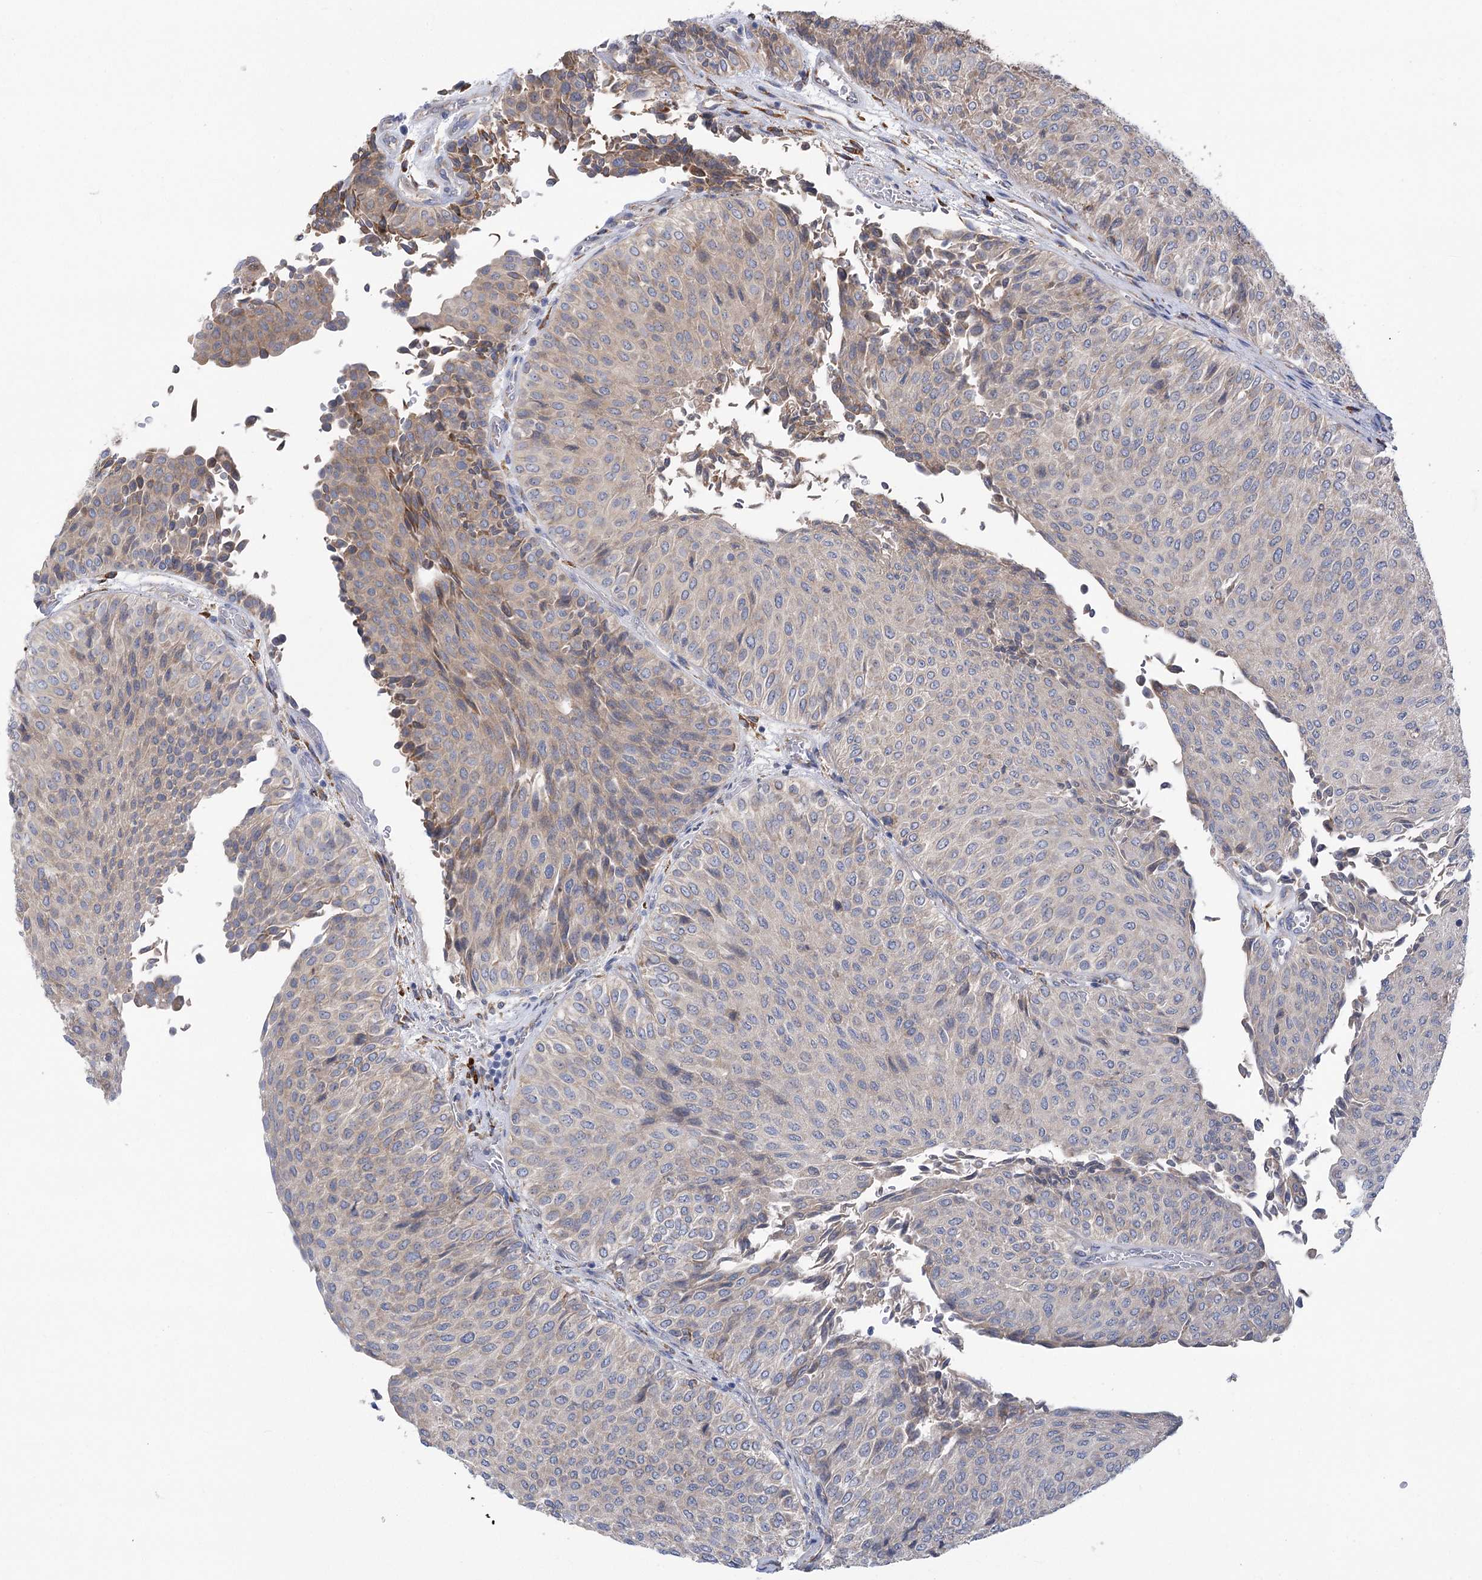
{"staining": {"intensity": "weak", "quantity": "<25%", "location": "cytoplasmic/membranous"}, "tissue": "urothelial cancer", "cell_type": "Tumor cells", "image_type": "cancer", "snomed": [{"axis": "morphology", "description": "Urothelial carcinoma, Low grade"}, {"axis": "topography", "description": "Urinary bladder"}], "caption": "Urothelial cancer stained for a protein using immunohistochemistry shows no staining tumor cells.", "gene": "METTL24", "patient": {"sex": "male", "age": 78}}